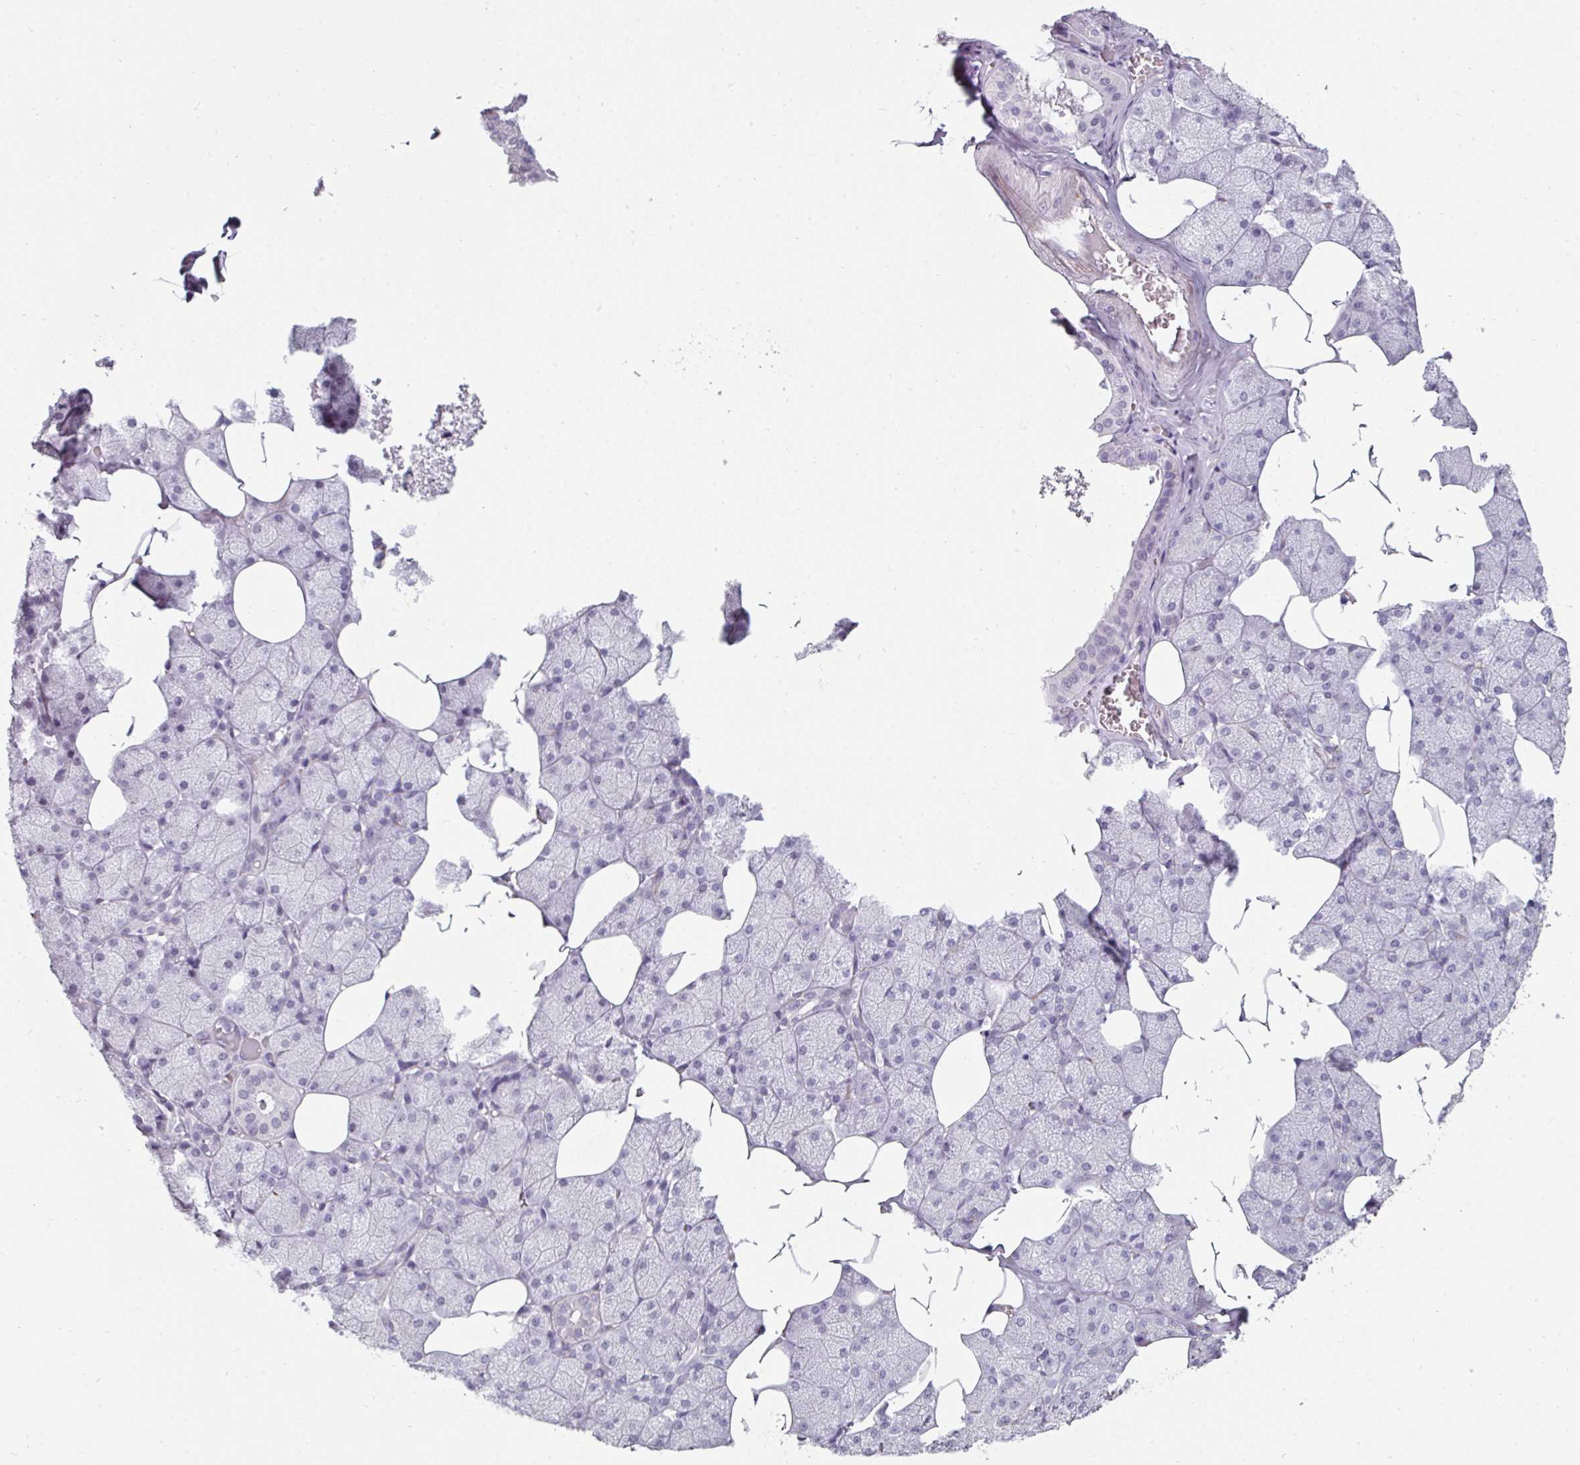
{"staining": {"intensity": "negative", "quantity": "none", "location": "none"}, "tissue": "salivary gland", "cell_type": "Glandular cells", "image_type": "normal", "snomed": [{"axis": "morphology", "description": "Normal tissue, NOS"}, {"axis": "topography", "description": "Salivary gland"}, {"axis": "topography", "description": "Peripheral nerve tissue"}], "caption": "Micrograph shows no protein positivity in glandular cells of unremarkable salivary gland. (DAB (3,3'-diaminobenzidine) immunohistochemistry with hematoxylin counter stain).", "gene": "EYA3", "patient": {"sex": "male", "age": 38}}